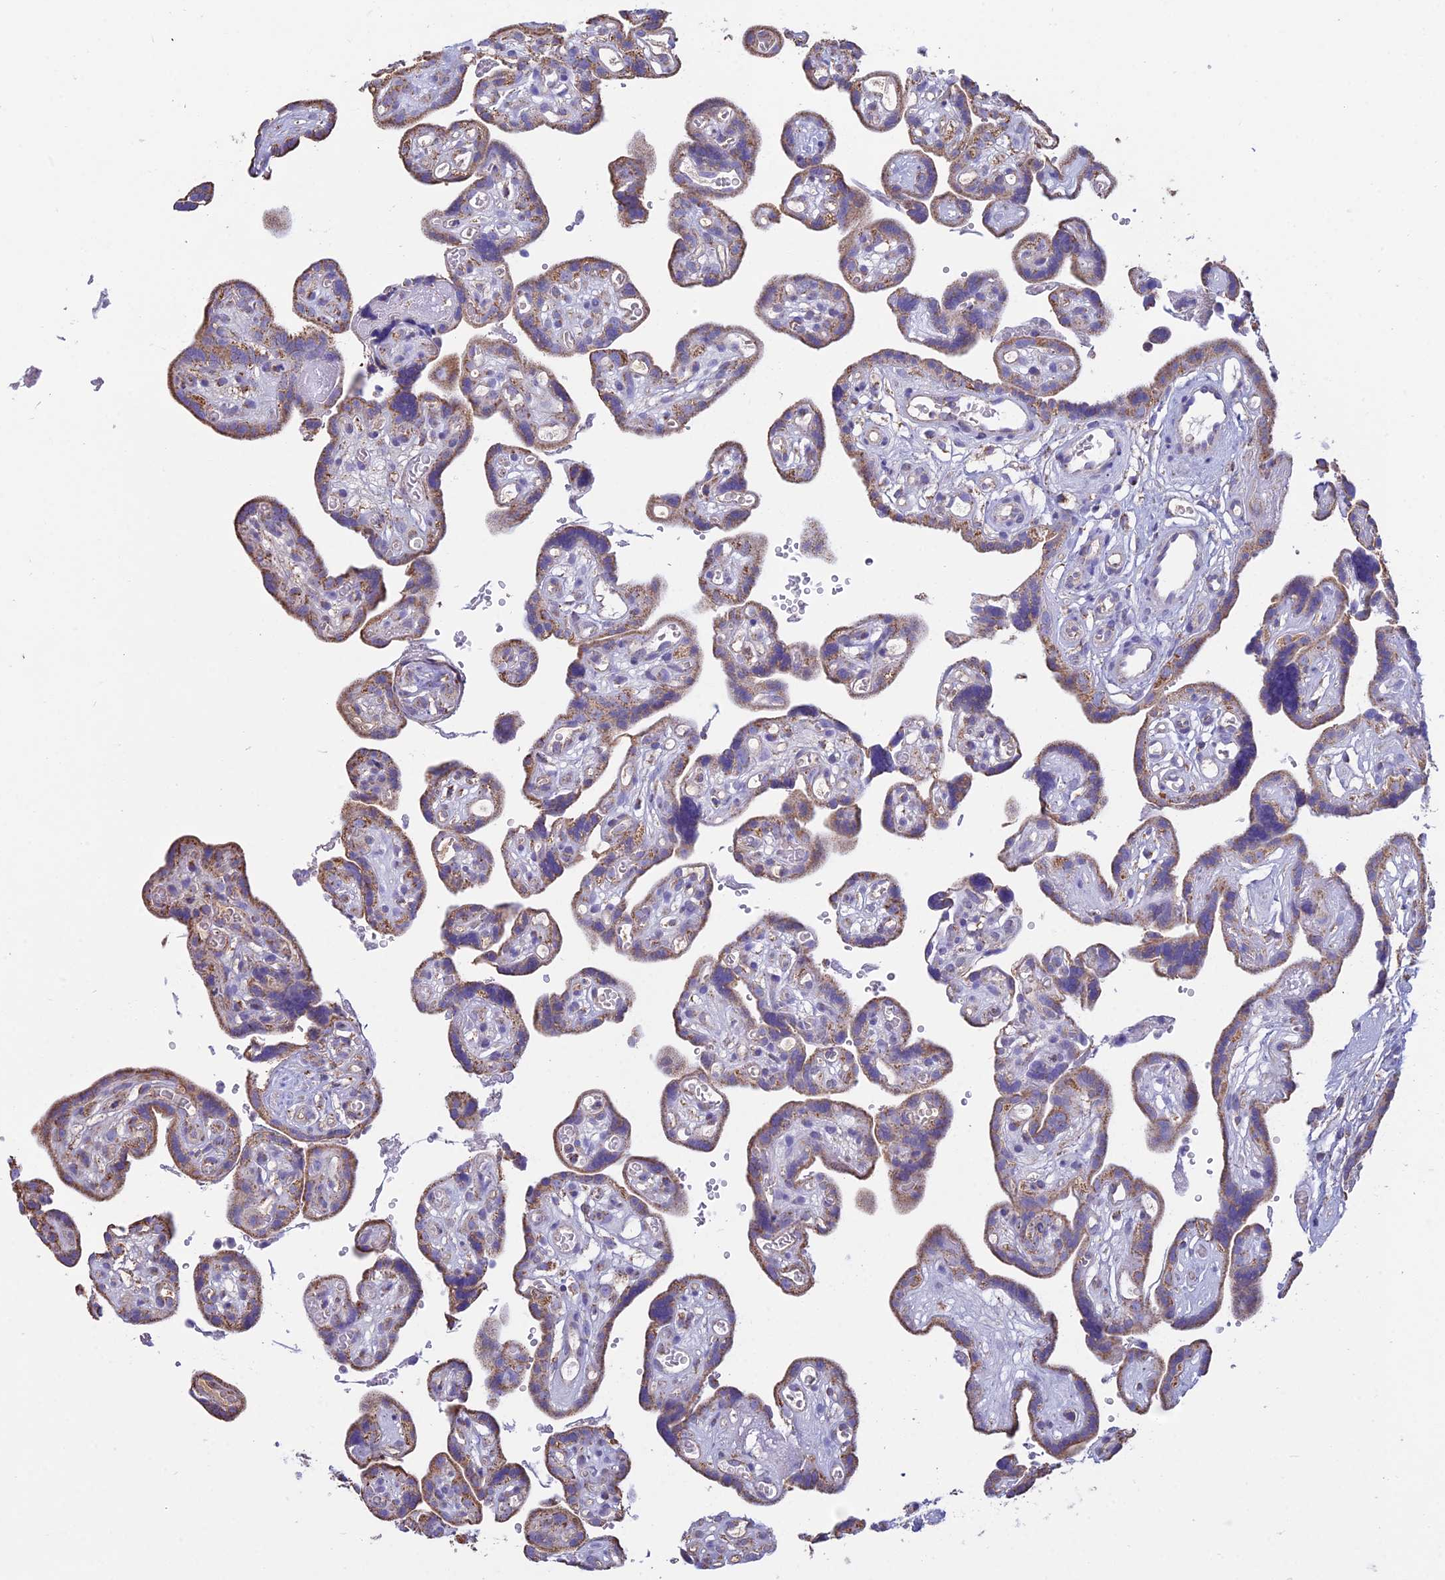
{"staining": {"intensity": "weak", "quantity": ">75%", "location": "cytoplasmic/membranous"}, "tissue": "placenta", "cell_type": "Decidual cells", "image_type": "normal", "snomed": [{"axis": "morphology", "description": "Normal tissue, NOS"}, {"axis": "topography", "description": "Placenta"}], "caption": "High-magnification brightfield microscopy of unremarkable placenta stained with DAB (brown) and counterstained with hematoxylin (blue). decidual cells exhibit weak cytoplasmic/membranous expression is identified in about>75% of cells.", "gene": "OR2W3", "patient": {"sex": "female", "age": 30}}